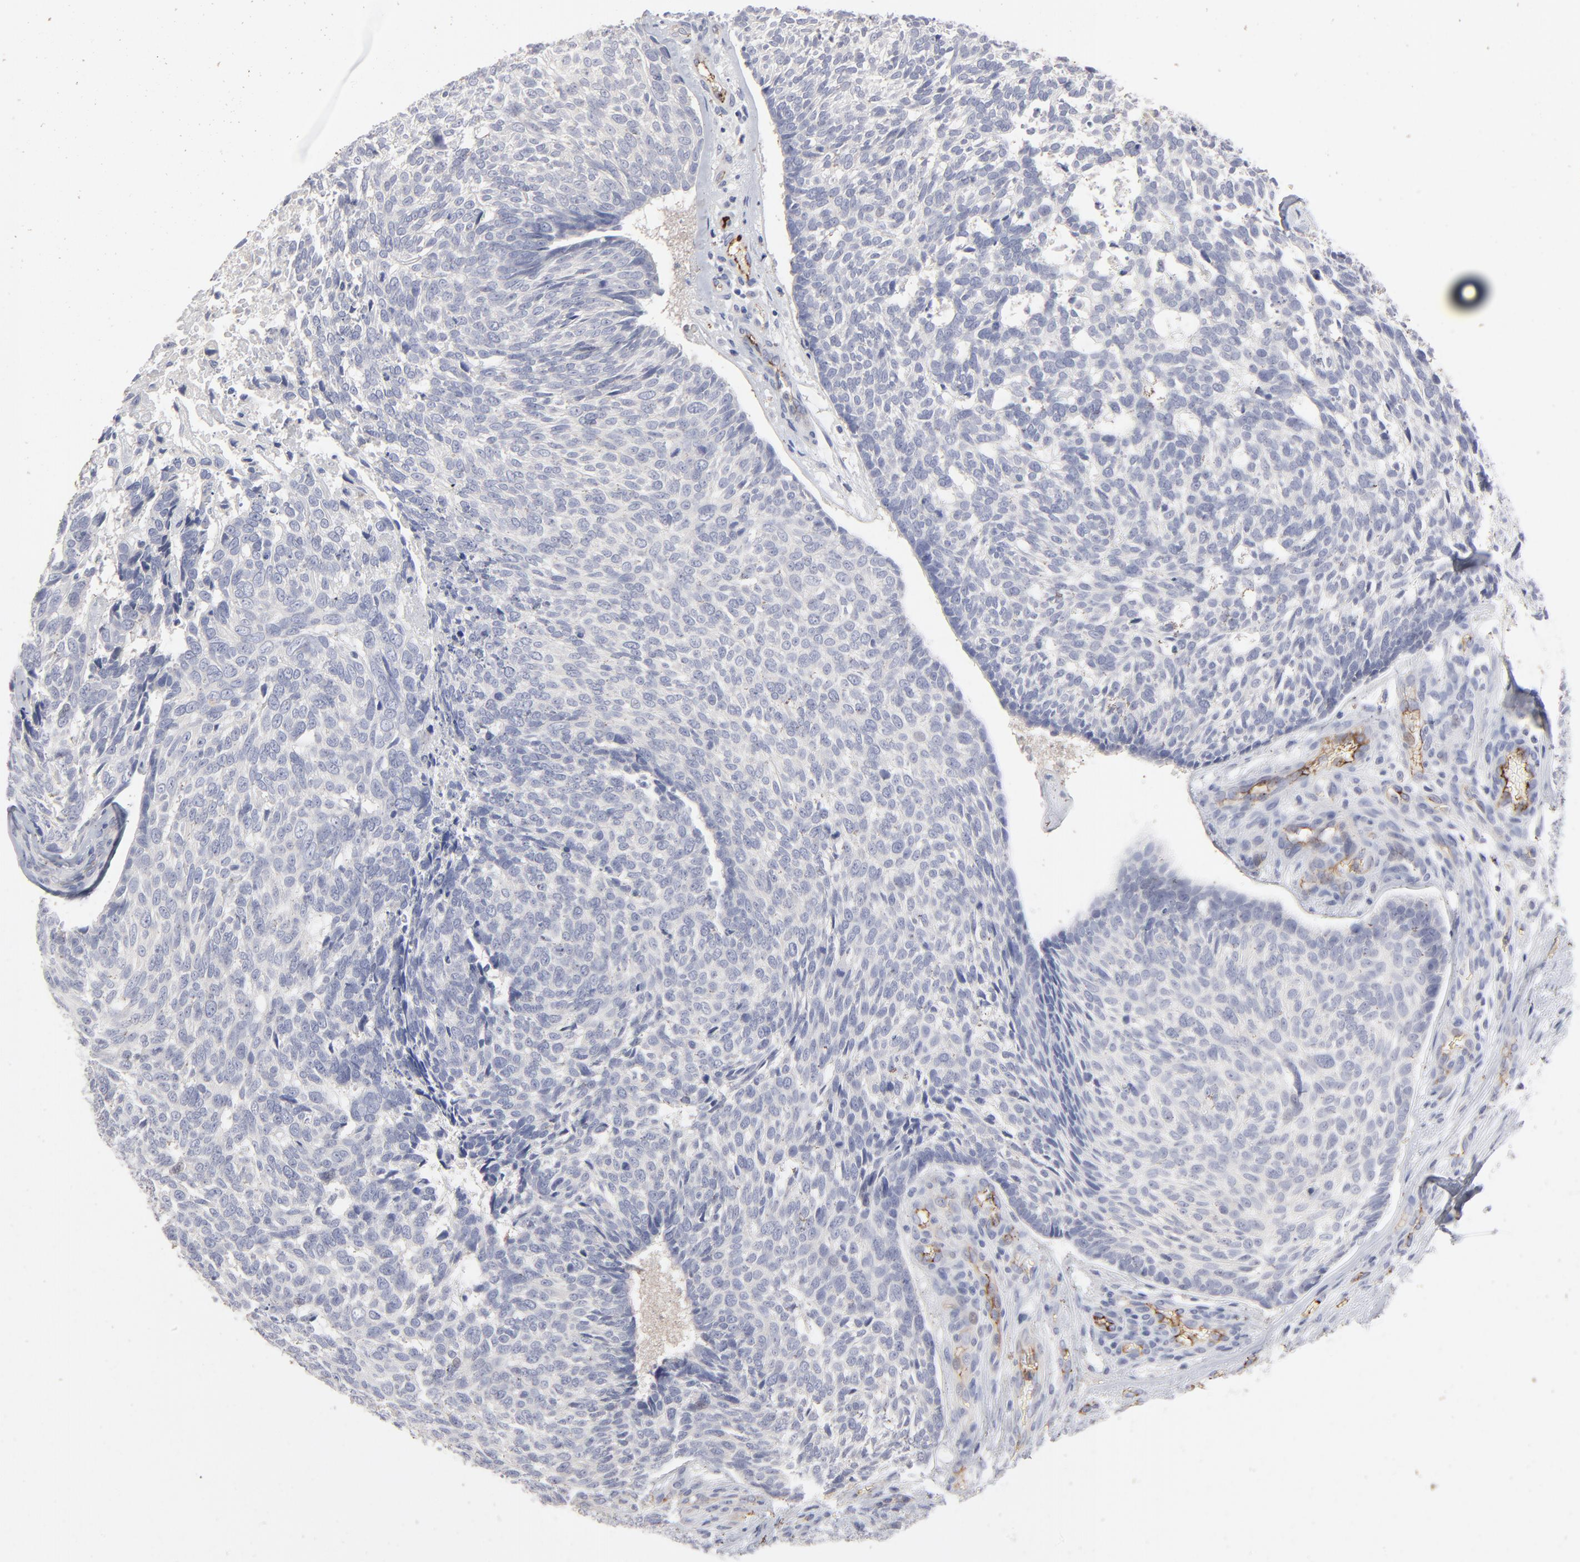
{"staining": {"intensity": "negative", "quantity": "none", "location": "none"}, "tissue": "skin cancer", "cell_type": "Tumor cells", "image_type": "cancer", "snomed": [{"axis": "morphology", "description": "Basal cell carcinoma"}, {"axis": "topography", "description": "Skin"}], "caption": "Human skin cancer (basal cell carcinoma) stained for a protein using immunohistochemistry (IHC) demonstrates no positivity in tumor cells.", "gene": "CCR3", "patient": {"sex": "male", "age": 72}}